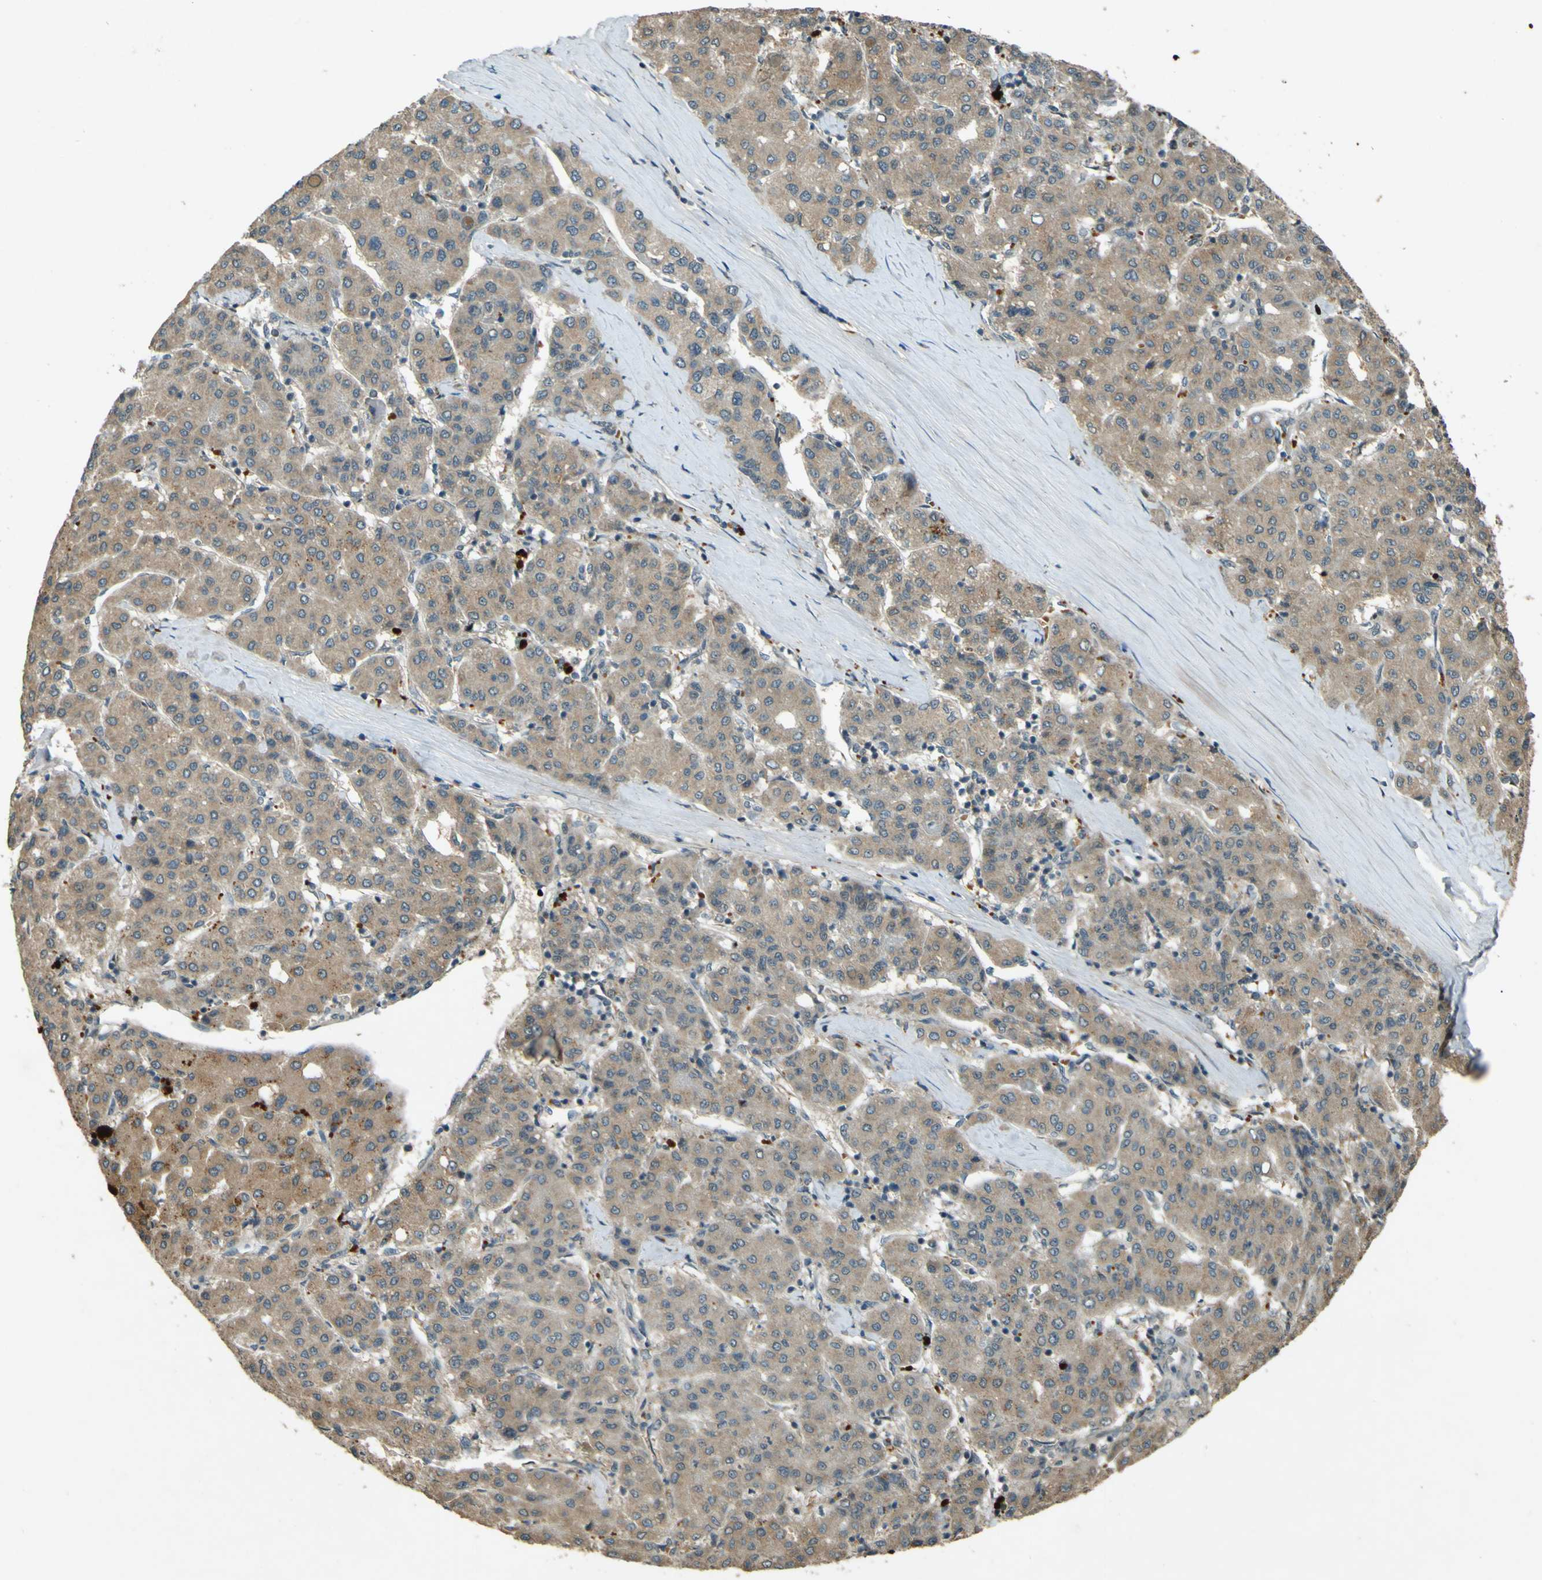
{"staining": {"intensity": "weak", "quantity": ">75%", "location": "cytoplasmic/membranous"}, "tissue": "liver cancer", "cell_type": "Tumor cells", "image_type": "cancer", "snomed": [{"axis": "morphology", "description": "Carcinoma, Hepatocellular, NOS"}, {"axis": "topography", "description": "Liver"}], "caption": "The micrograph reveals a brown stain indicating the presence of a protein in the cytoplasmic/membranous of tumor cells in liver cancer (hepatocellular carcinoma).", "gene": "MPDZ", "patient": {"sex": "male", "age": 65}}